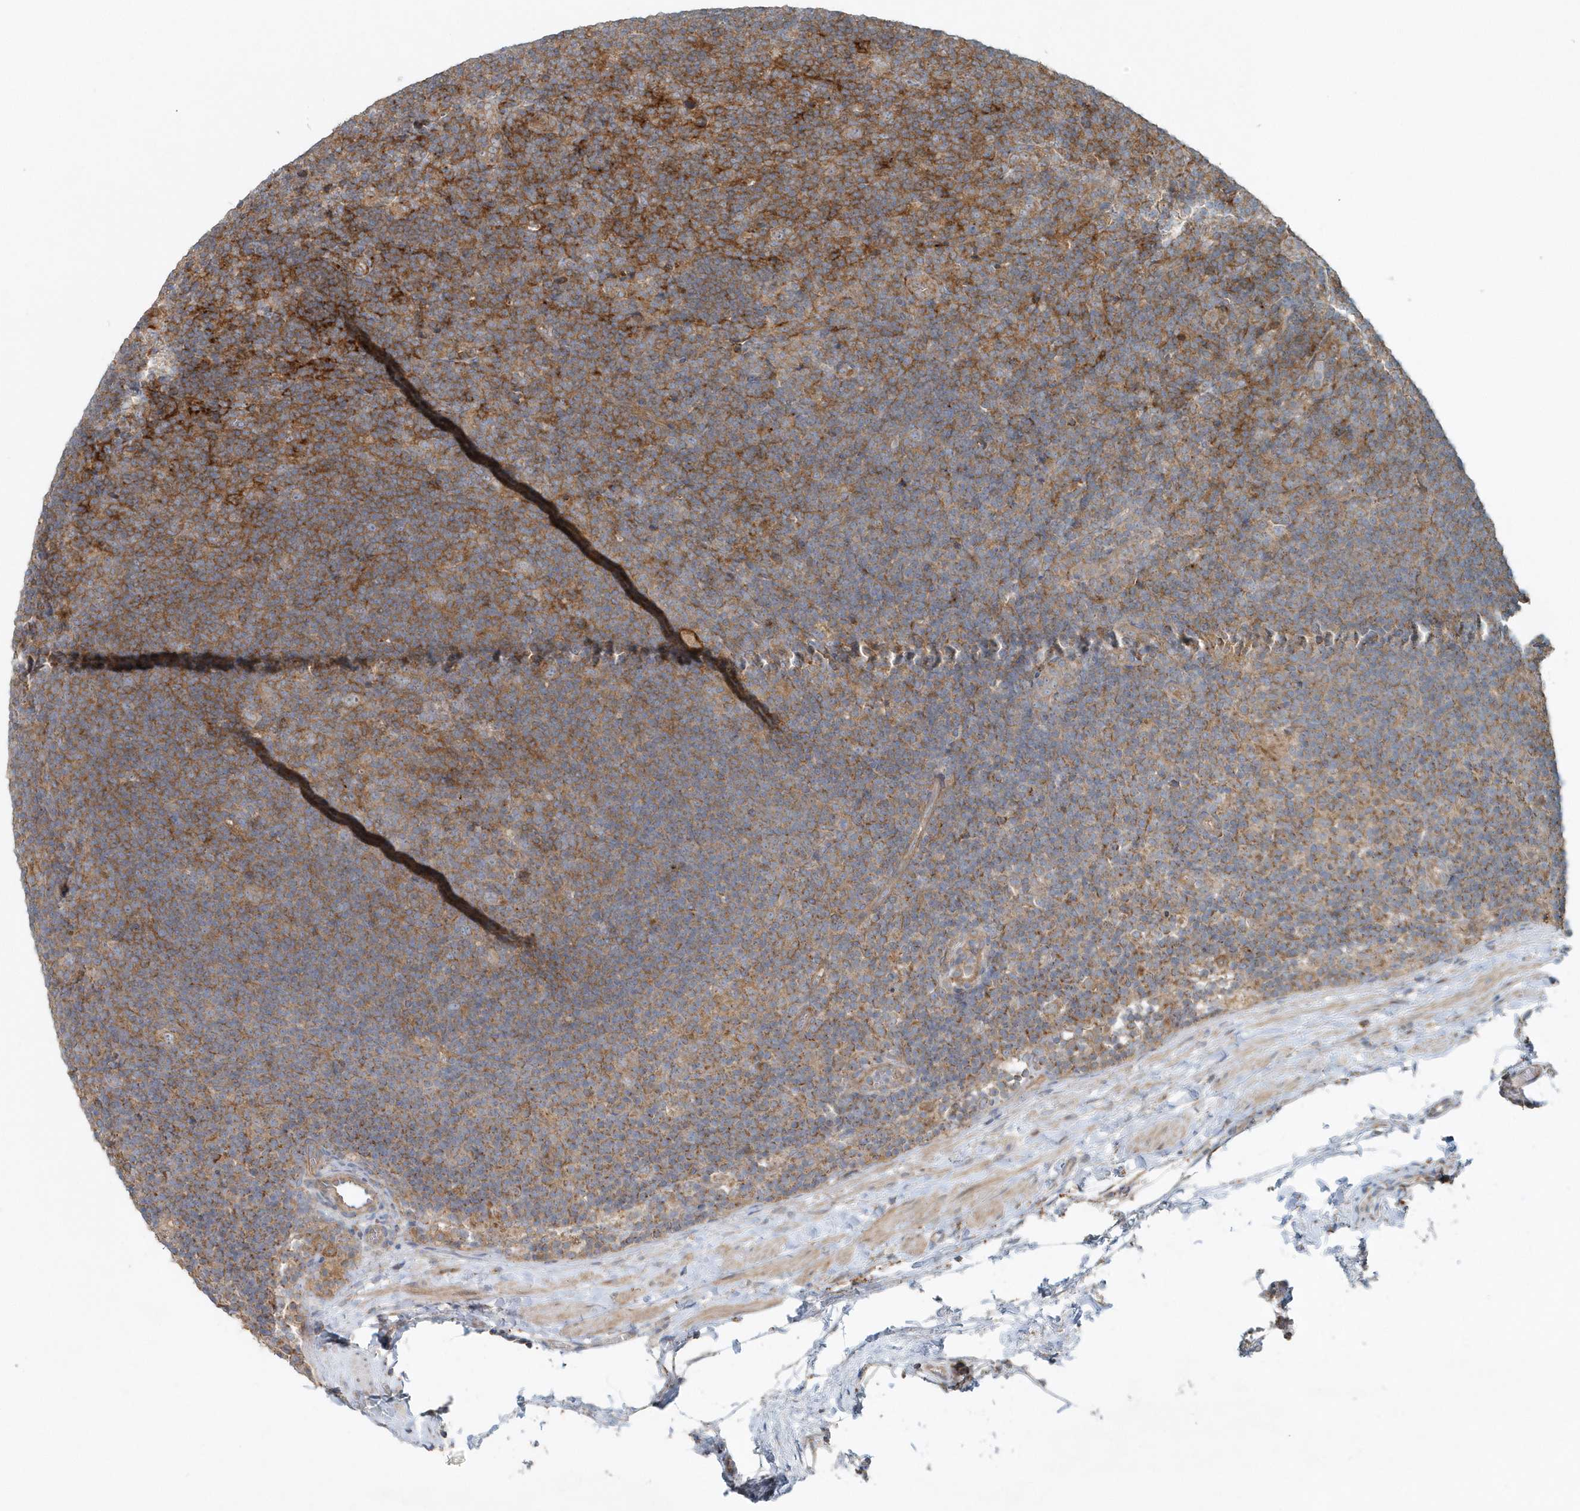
{"staining": {"intensity": "weak", "quantity": ">75%", "location": "cytoplasmic/membranous"}, "tissue": "lymphoma", "cell_type": "Tumor cells", "image_type": "cancer", "snomed": [{"axis": "morphology", "description": "Hodgkin's disease, NOS"}, {"axis": "topography", "description": "Lymph node"}], "caption": "Immunohistochemistry micrograph of neoplastic tissue: Hodgkin's disease stained using immunohistochemistry displays low levels of weak protein expression localized specifically in the cytoplasmic/membranous of tumor cells, appearing as a cytoplasmic/membranous brown color.", "gene": "MMUT", "patient": {"sex": "female", "age": 57}}